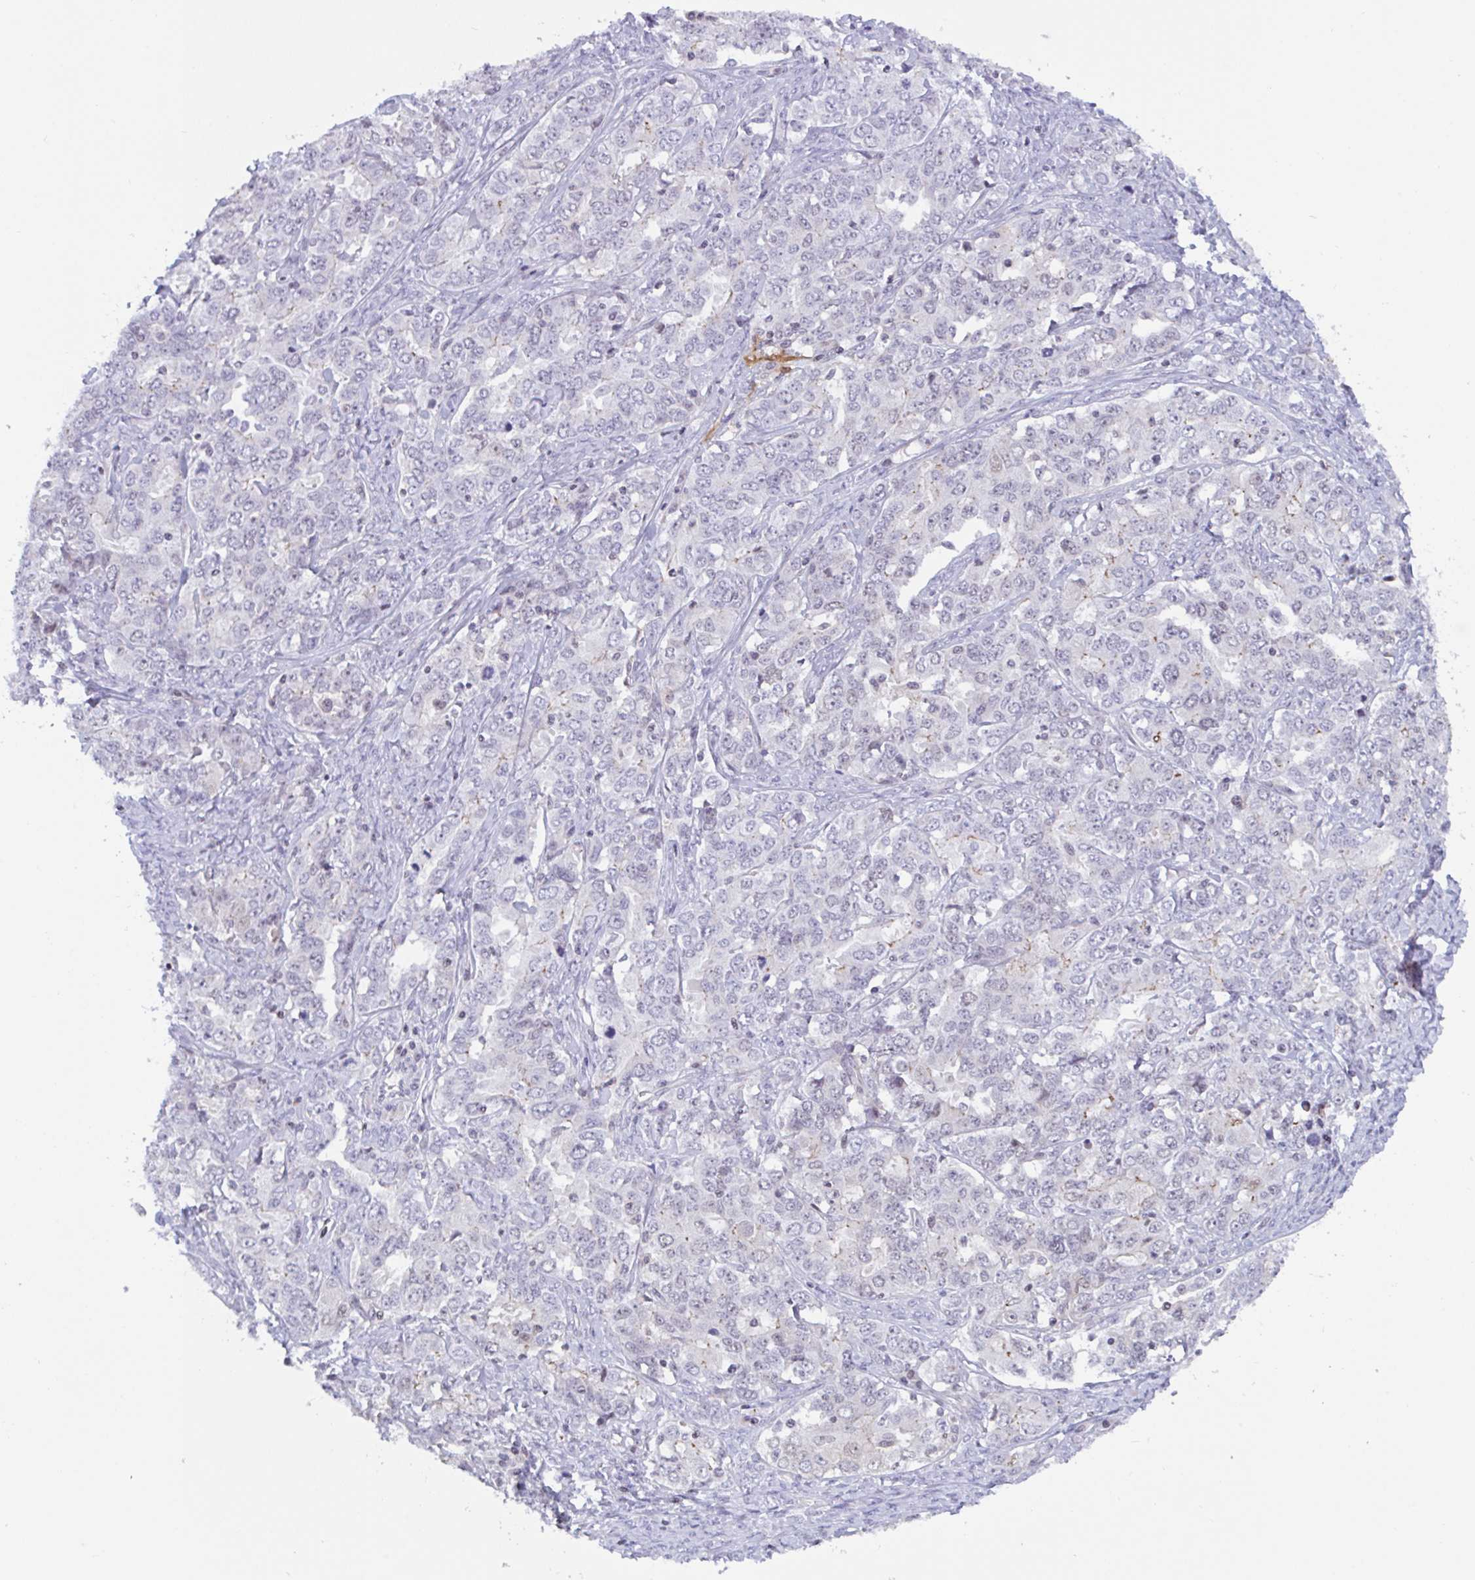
{"staining": {"intensity": "negative", "quantity": "none", "location": "none"}, "tissue": "ovarian cancer", "cell_type": "Tumor cells", "image_type": "cancer", "snomed": [{"axis": "morphology", "description": "Carcinoma, endometroid"}, {"axis": "topography", "description": "Ovary"}], "caption": "Immunohistochemistry micrograph of human ovarian cancer stained for a protein (brown), which demonstrates no expression in tumor cells.", "gene": "SNX11", "patient": {"sex": "female", "age": 62}}